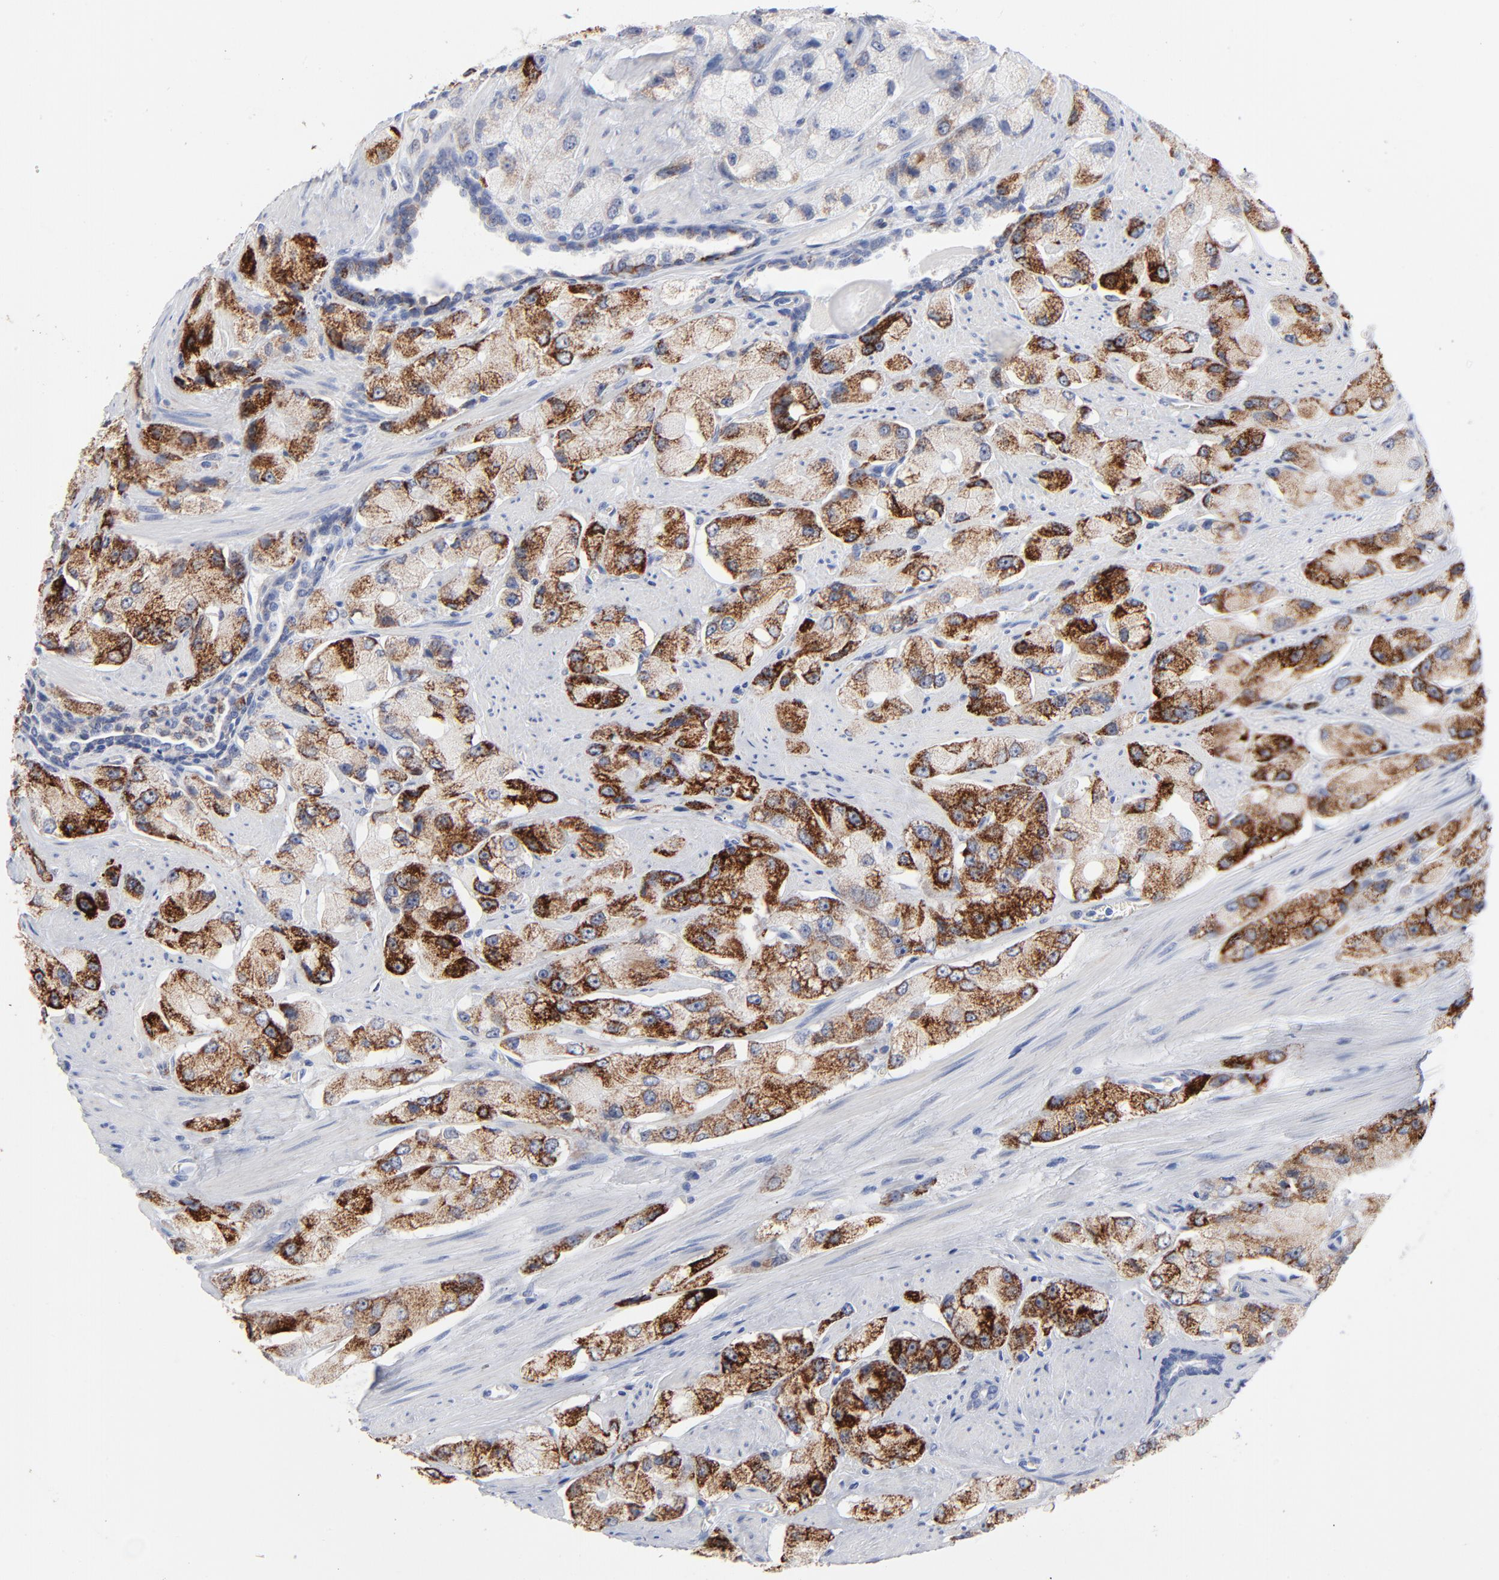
{"staining": {"intensity": "moderate", "quantity": "25%-75%", "location": "cytoplasmic/membranous"}, "tissue": "prostate cancer", "cell_type": "Tumor cells", "image_type": "cancer", "snomed": [{"axis": "morphology", "description": "Adenocarcinoma, High grade"}, {"axis": "topography", "description": "Prostate"}], "caption": "About 25%-75% of tumor cells in prostate adenocarcinoma (high-grade) exhibit moderate cytoplasmic/membranous protein positivity as visualized by brown immunohistochemical staining.", "gene": "CHCHD10", "patient": {"sex": "male", "age": 58}}